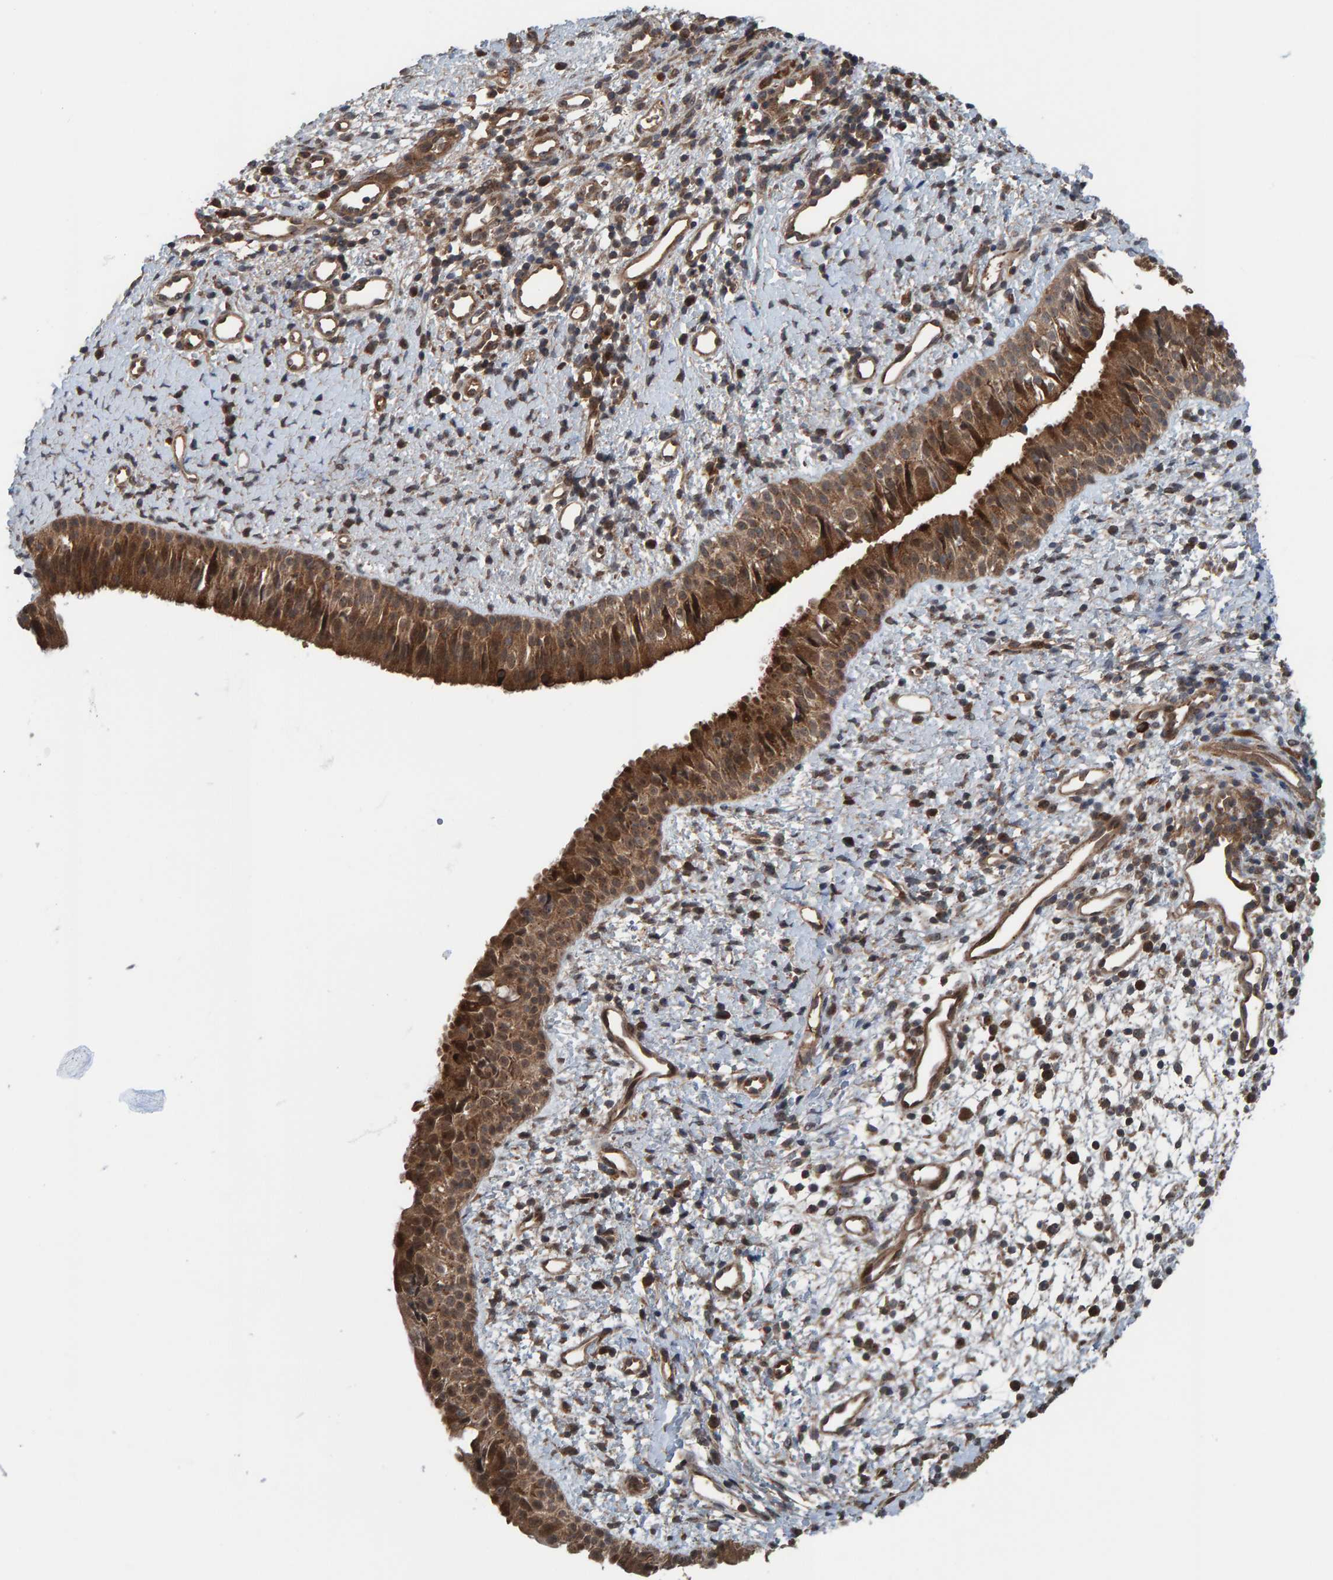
{"staining": {"intensity": "moderate", "quantity": ">75%", "location": "cytoplasmic/membranous"}, "tissue": "nasopharynx", "cell_type": "Respiratory epithelial cells", "image_type": "normal", "snomed": [{"axis": "morphology", "description": "Normal tissue, NOS"}, {"axis": "topography", "description": "Nasopharynx"}], "caption": "A photomicrograph showing moderate cytoplasmic/membranous positivity in about >75% of respiratory epithelial cells in unremarkable nasopharynx, as visualized by brown immunohistochemical staining.", "gene": "CUEDC1", "patient": {"sex": "male", "age": 22}}